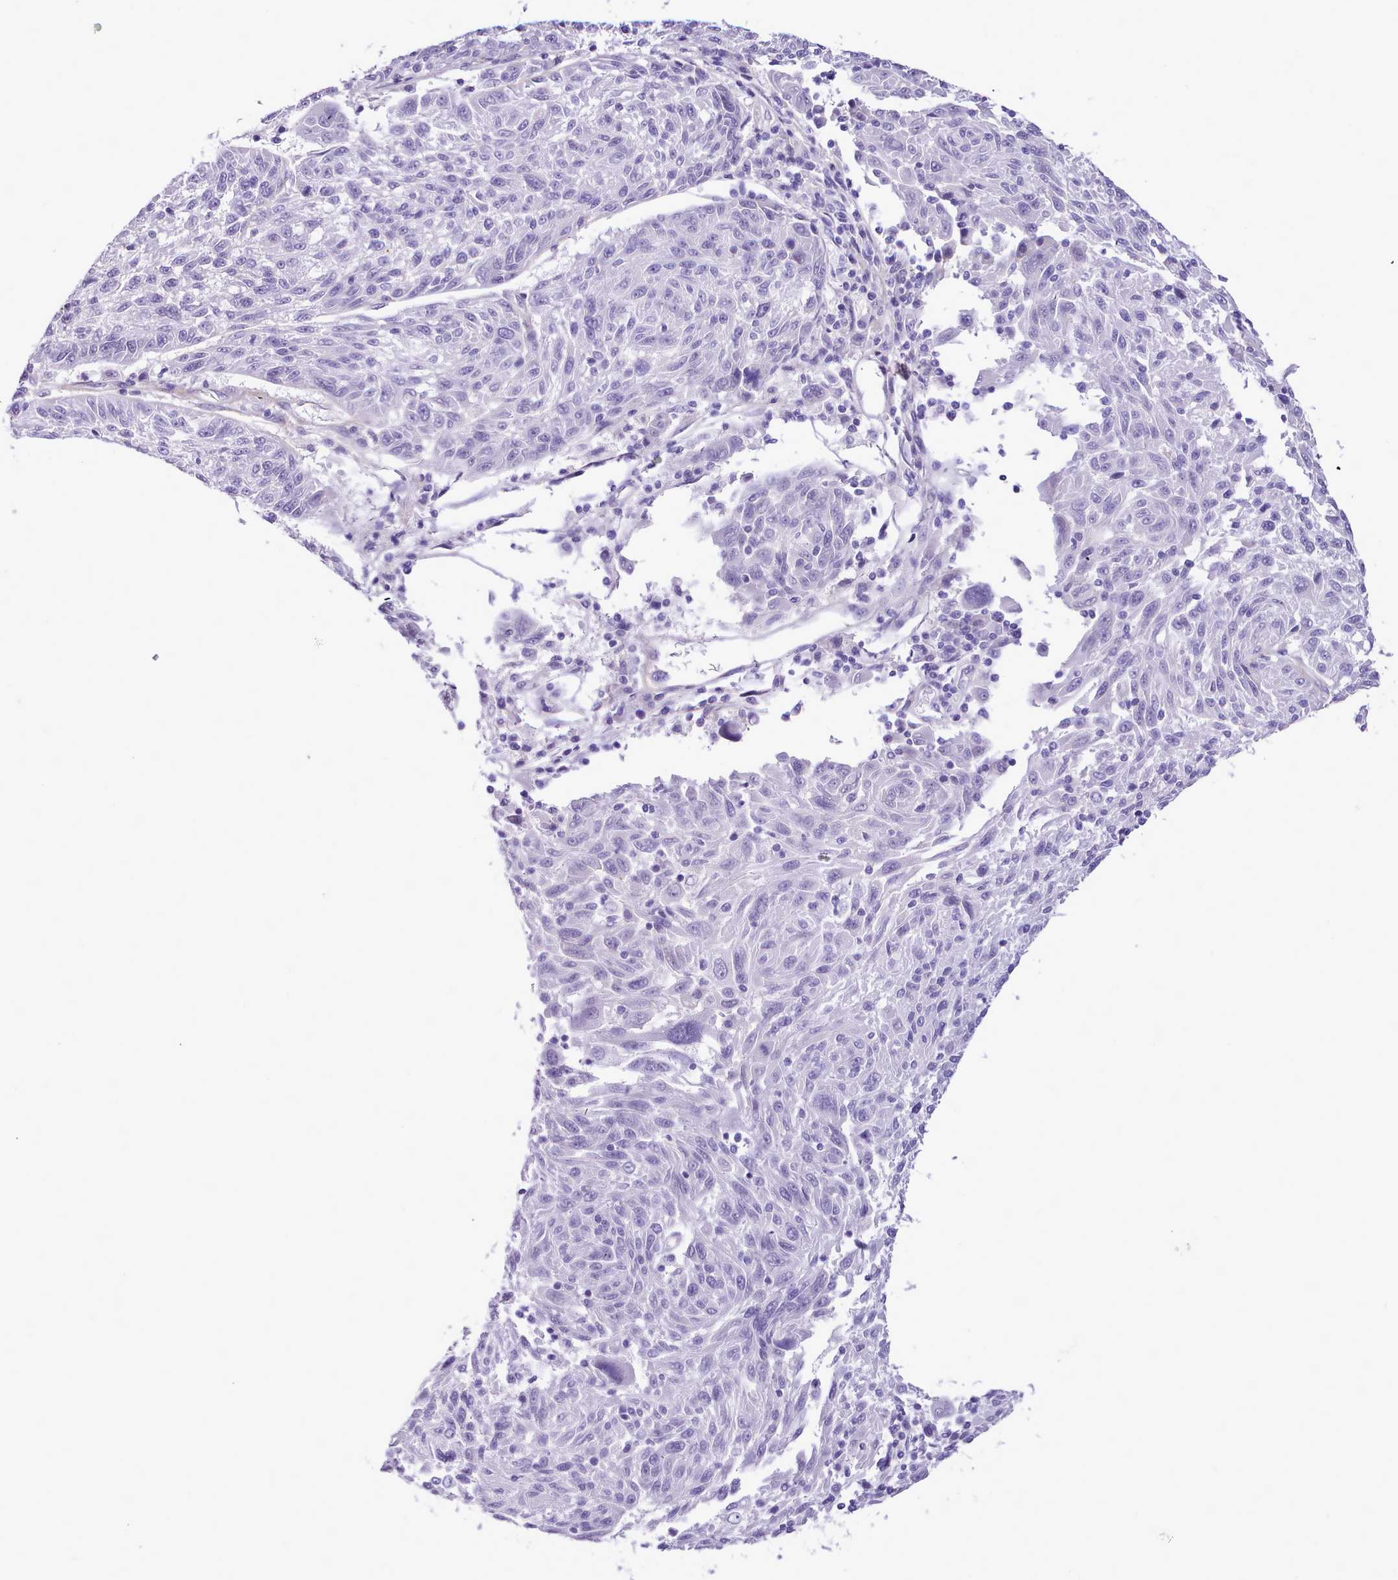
{"staining": {"intensity": "negative", "quantity": "none", "location": "none"}, "tissue": "melanoma", "cell_type": "Tumor cells", "image_type": "cancer", "snomed": [{"axis": "morphology", "description": "Malignant melanoma, NOS"}, {"axis": "topography", "description": "Skin"}], "caption": "There is no significant staining in tumor cells of malignant melanoma. (DAB IHC visualized using brightfield microscopy, high magnification).", "gene": "LRRC37A", "patient": {"sex": "male", "age": 53}}